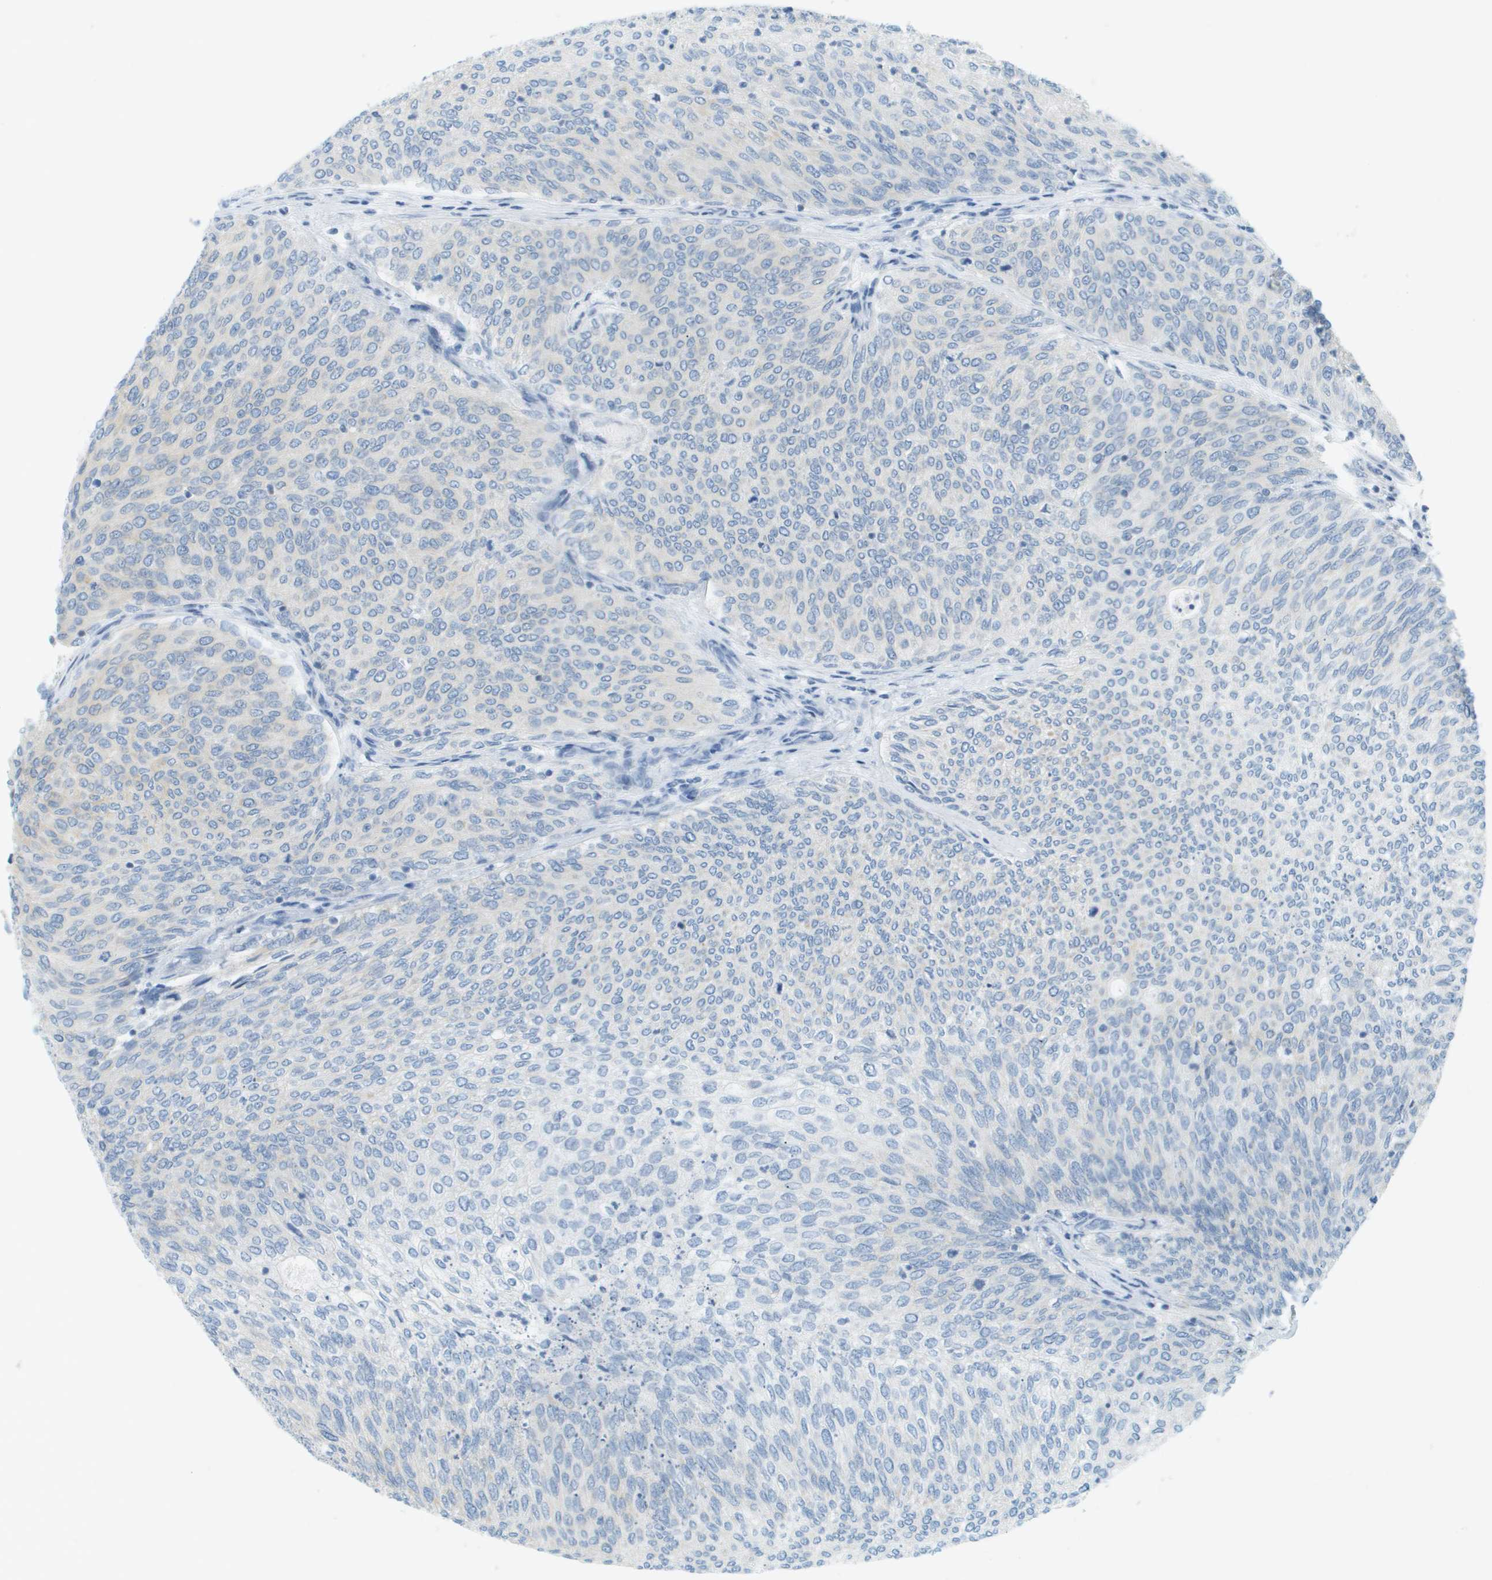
{"staining": {"intensity": "weak", "quantity": "<25%", "location": "cytoplasmic/membranous"}, "tissue": "urothelial cancer", "cell_type": "Tumor cells", "image_type": "cancer", "snomed": [{"axis": "morphology", "description": "Urothelial carcinoma, Low grade"}, {"axis": "topography", "description": "Urinary bladder"}], "caption": "Tumor cells are negative for protein expression in human low-grade urothelial carcinoma.", "gene": "SMYD5", "patient": {"sex": "female", "age": 79}}